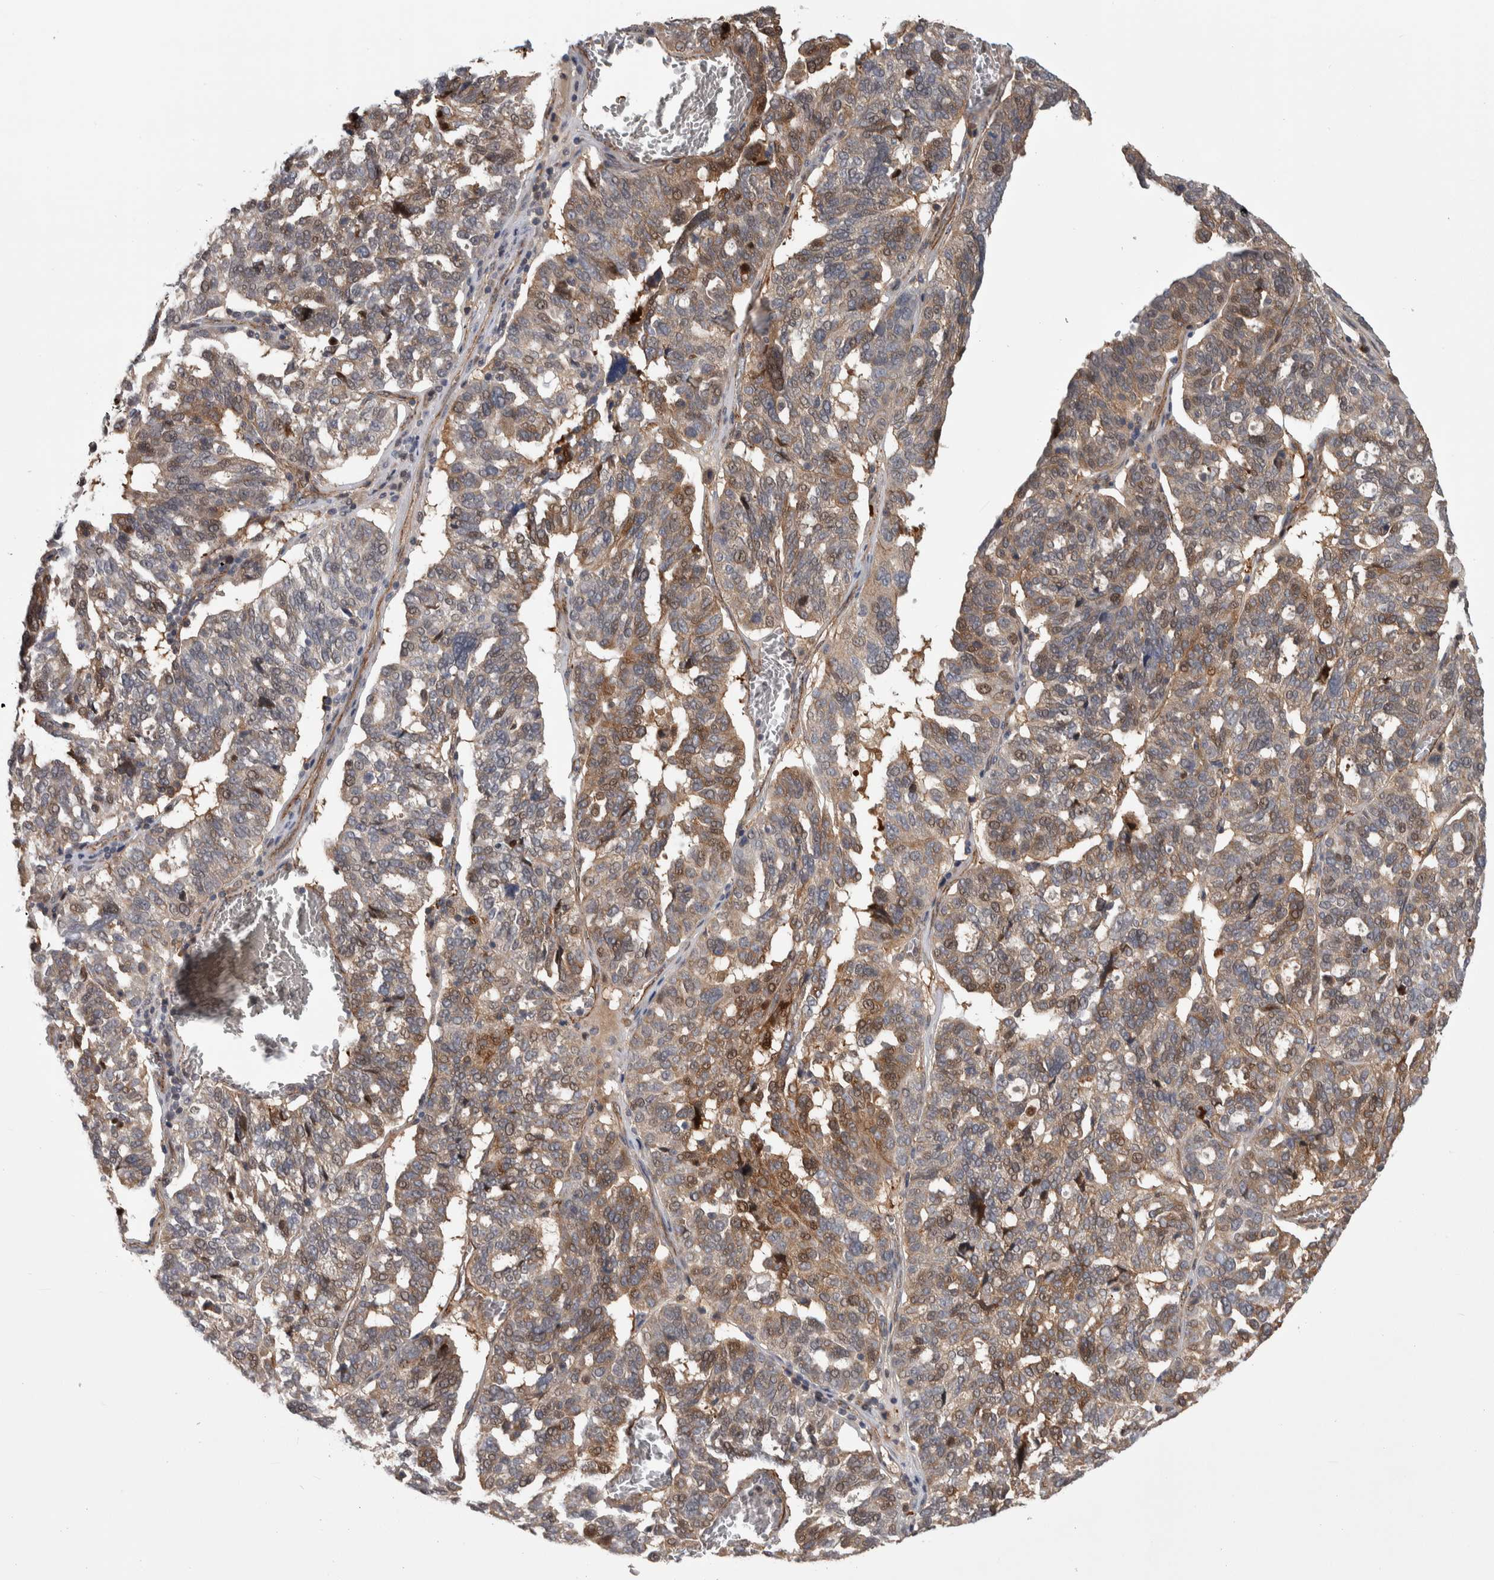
{"staining": {"intensity": "weak", "quantity": ">75%", "location": "cytoplasmic/membranous"}, "tissue": "ovarian cancer", "cell_type": "Tumor cells", "image_type": "cancer", "snomed": [{"axis": "morphology", "description": "Cystadenocarcinoma, serous, NOS"}, {"axis": "topography", "description": "Ovary"}], "caption": "Human ovarian serous cystadenocarcinoma stained with a brown dye reveals weak cytoplasmic/membranous positive positivity in approximately >75% of tumor cells.", "gene": "ZNF862", "patient": {"sex": "female", "age": 59}}